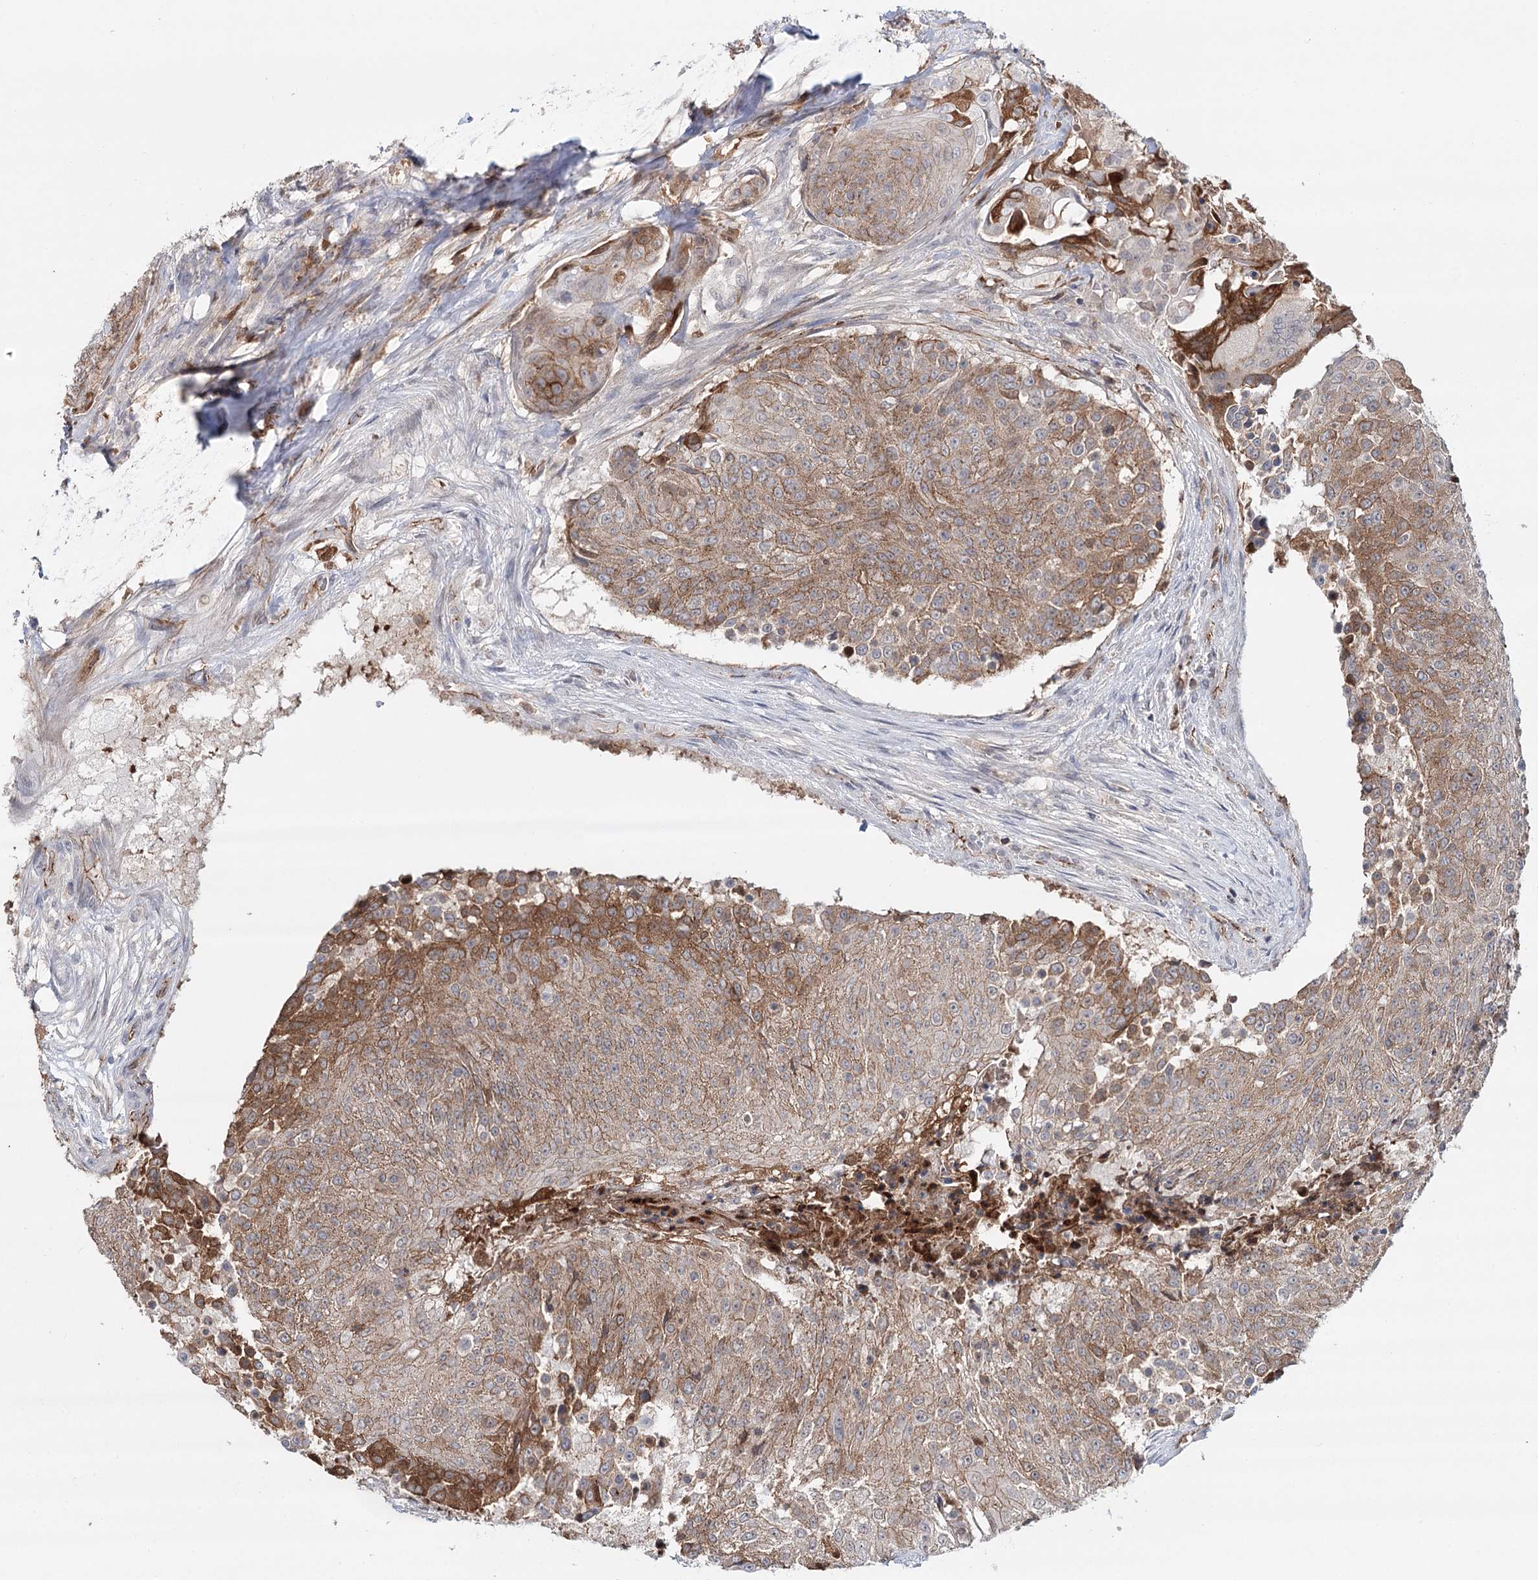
{"staining": {"intensity": "moderate", "quantity": ">75%", "location": "cytoplasmic/membranous"}, "tissue": "urothelial cancer", "cell_type": "Tumor cells", "image_type": "cancer", "snomed": [{"axis": "morphology", "description": "Urothelial carcinoma, High grade"}, {"axis": "topography", "description": "Urinary bladder"}], "caption": "Urothelial carcinoma (high-grade) tissue reveals moderate cytoplasmic/membranous expression in about >75% of tumor cells, visualized by immunohistochemistry.", "gene": "PKP4", "patient": {"sex": "female", "age": 63}}